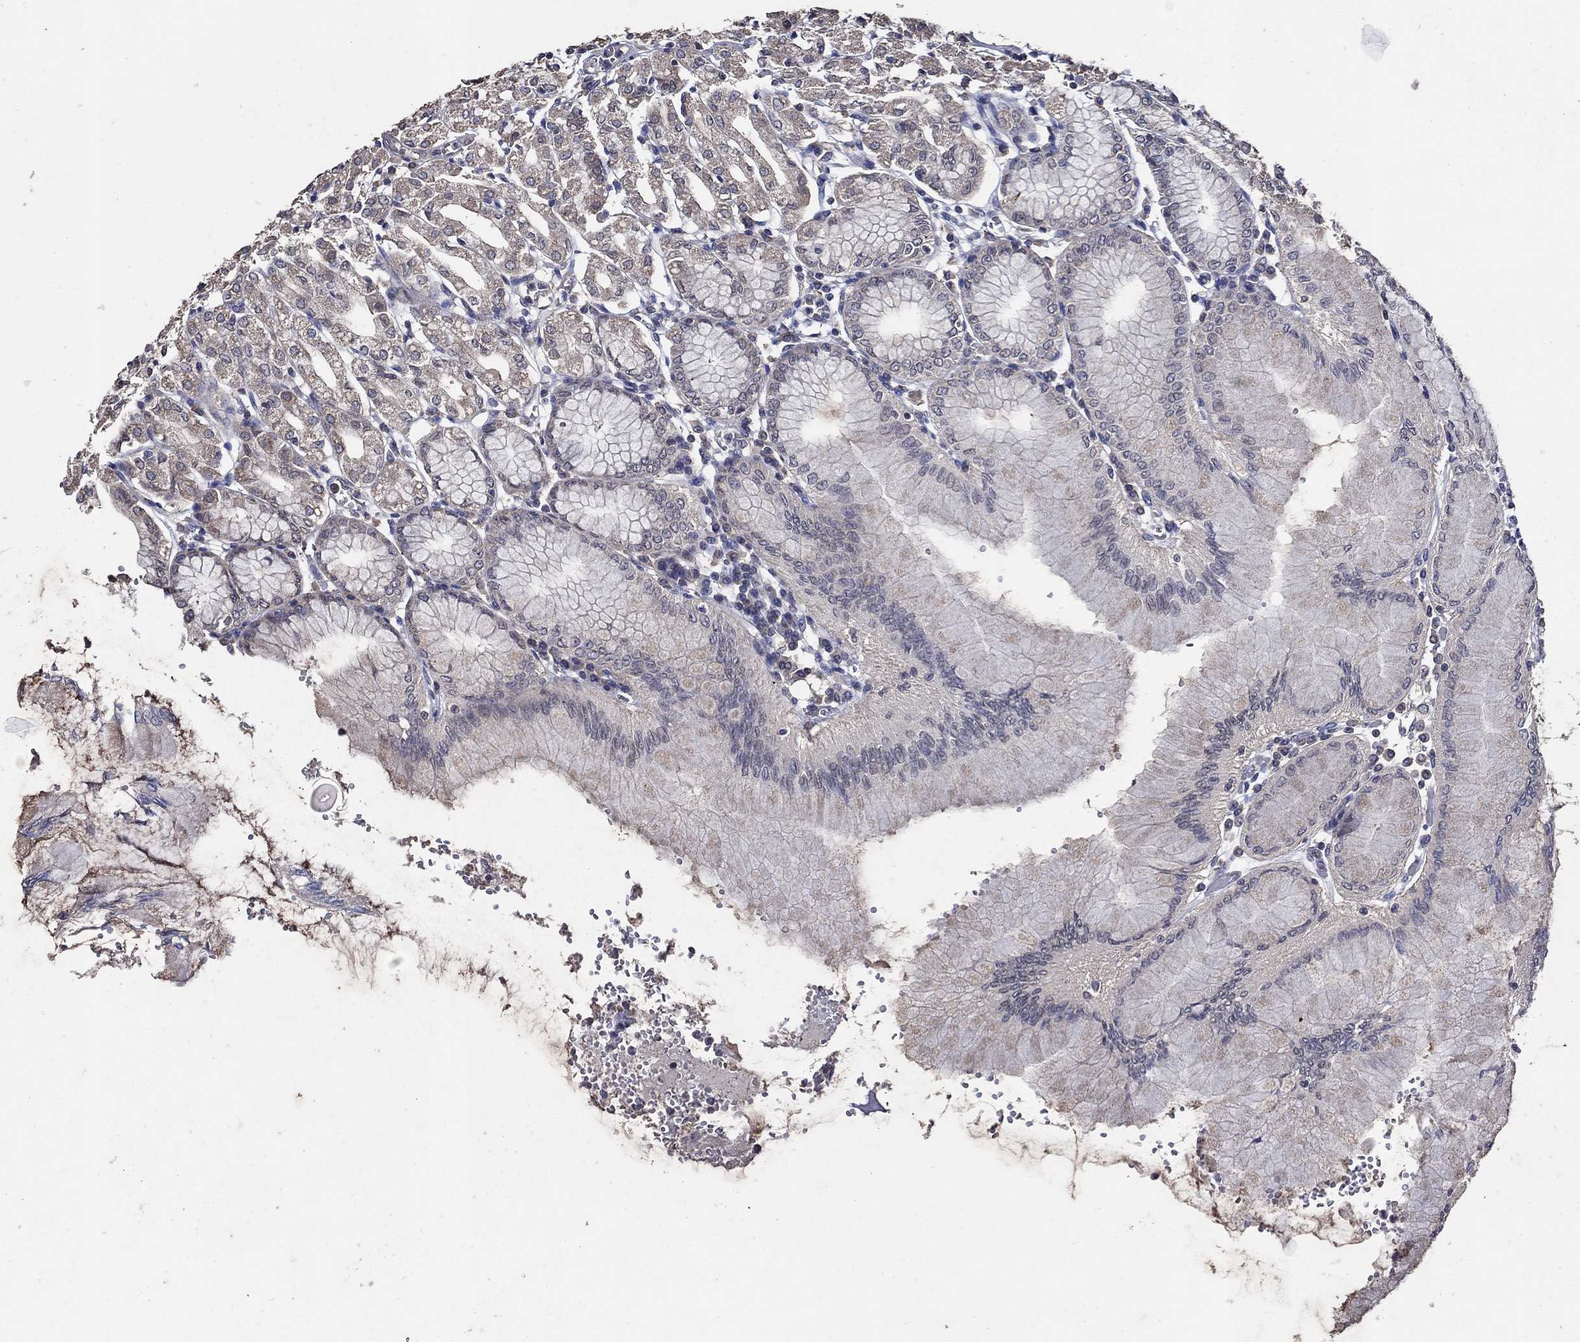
{"staining": {"intensity": "weak", "quantity": "25%-75%", "location": "cytoplasmic/membranous"}, "tissue": "stomach", "cell_type": "Glandular cells", "image_type": "normal", "snomed": [{"axis": "morphology", "description": "Normal tissue, NOS"}, {"axis": "topography", "description": "Skeletal muscle"}, {"axis": "topography", "description": "Stomach"}], "caption": "Immunohistochemical staining of normal stomach demonstrates low levels of weak cytoplasmic/membranous positivity in about 25%-75% of glandular cells. (Brightfield microscopy of DAB IHC at high magnification).", "gene": "HAP1", "patient": {"sex": "female", "age": 57}}